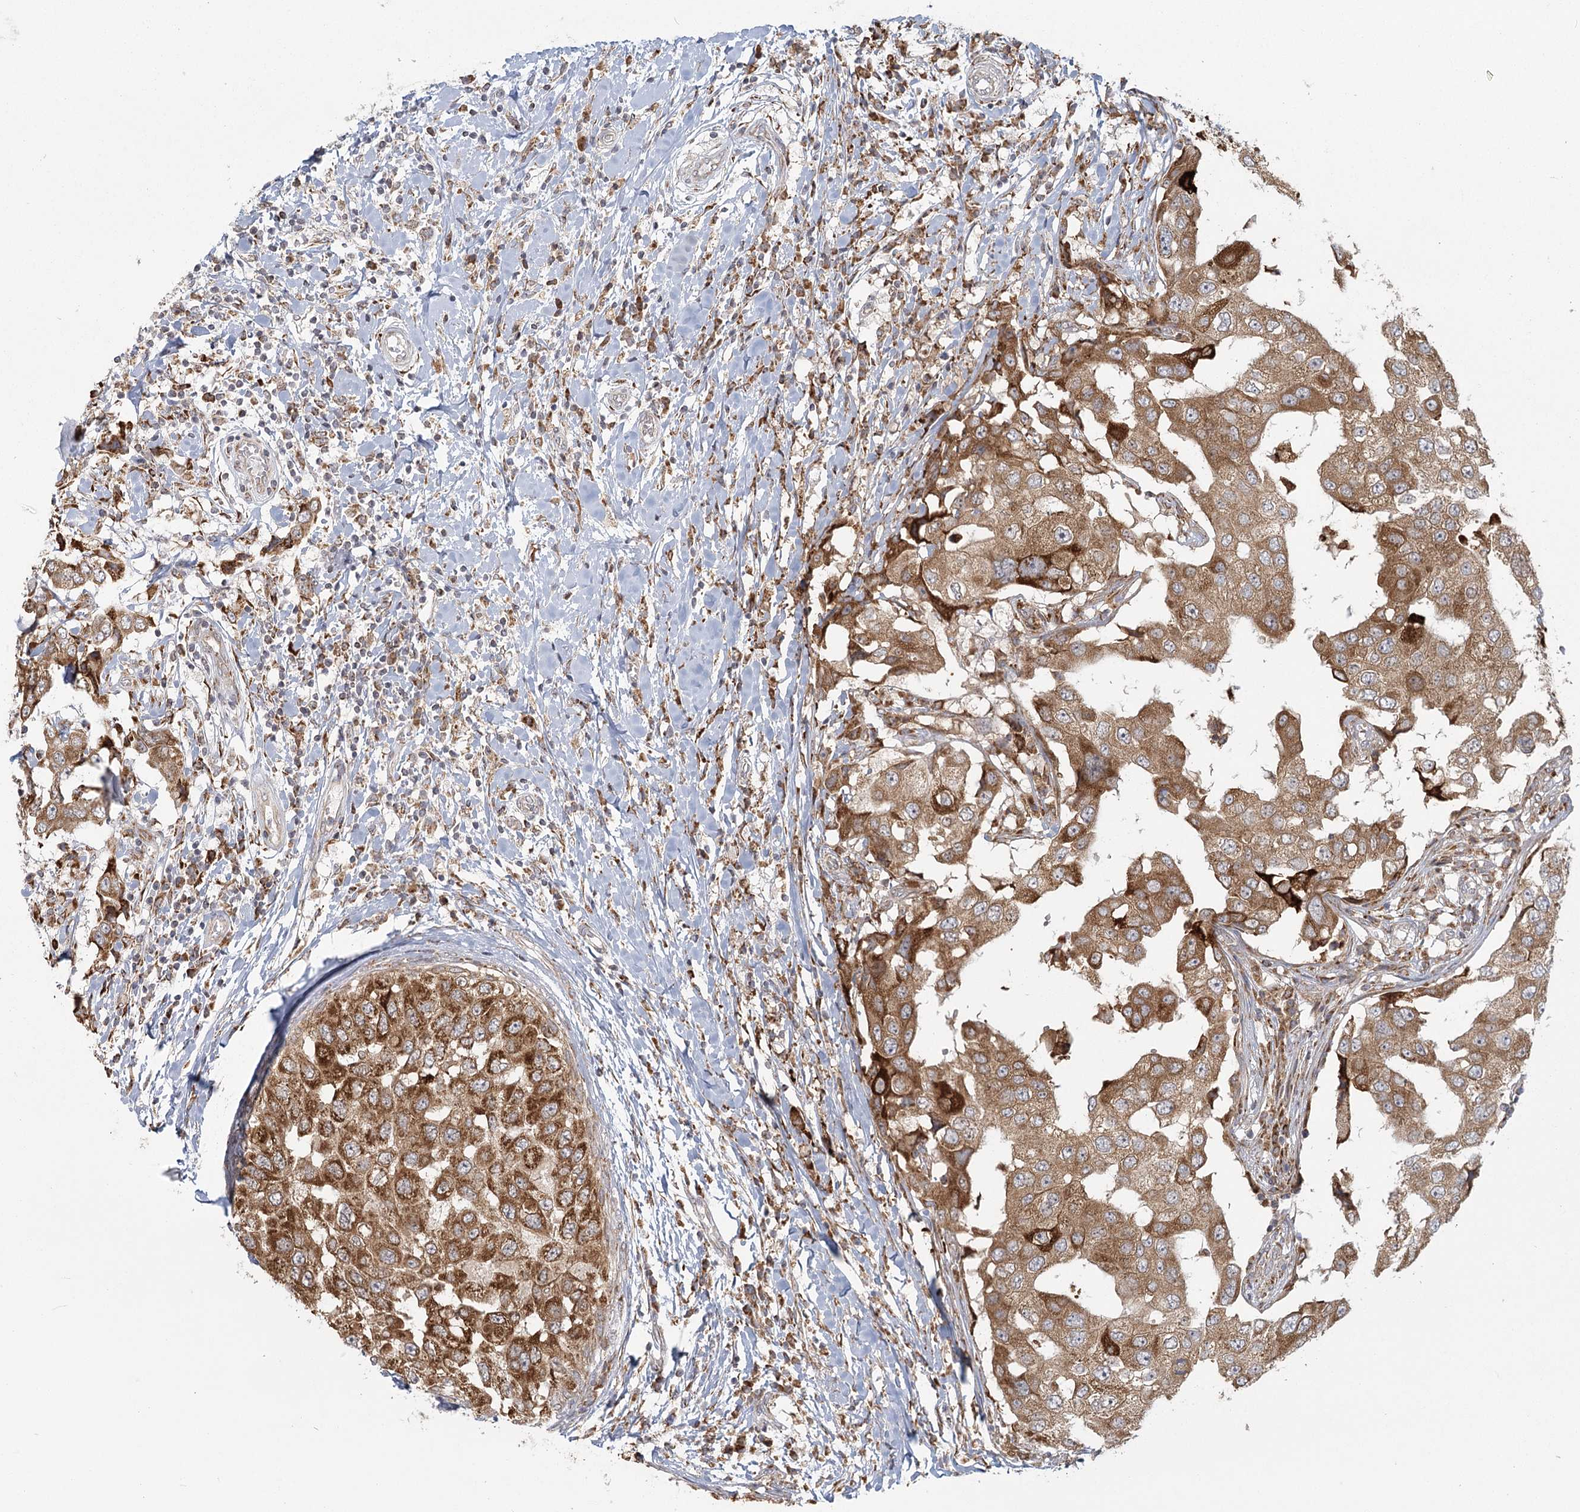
{"staining": {"intensity": "moderate", "quantity": ">75%", "location": "cytoplasmic/membranous"}, "tissue": "breast cancer", "cell_type": "Tumor cells", "image_type": "cancer", "snomed": [{"axis": "morphology", "description": "Duct carcinoma"}, {"axis": "topography", "description": "Breast"}], "caption": "Human breast cancer stained with a protein marker reveals moderate staining in tumor cells.", "gene": "LACTB", "patient": {"sex": "female", "age": 27}}